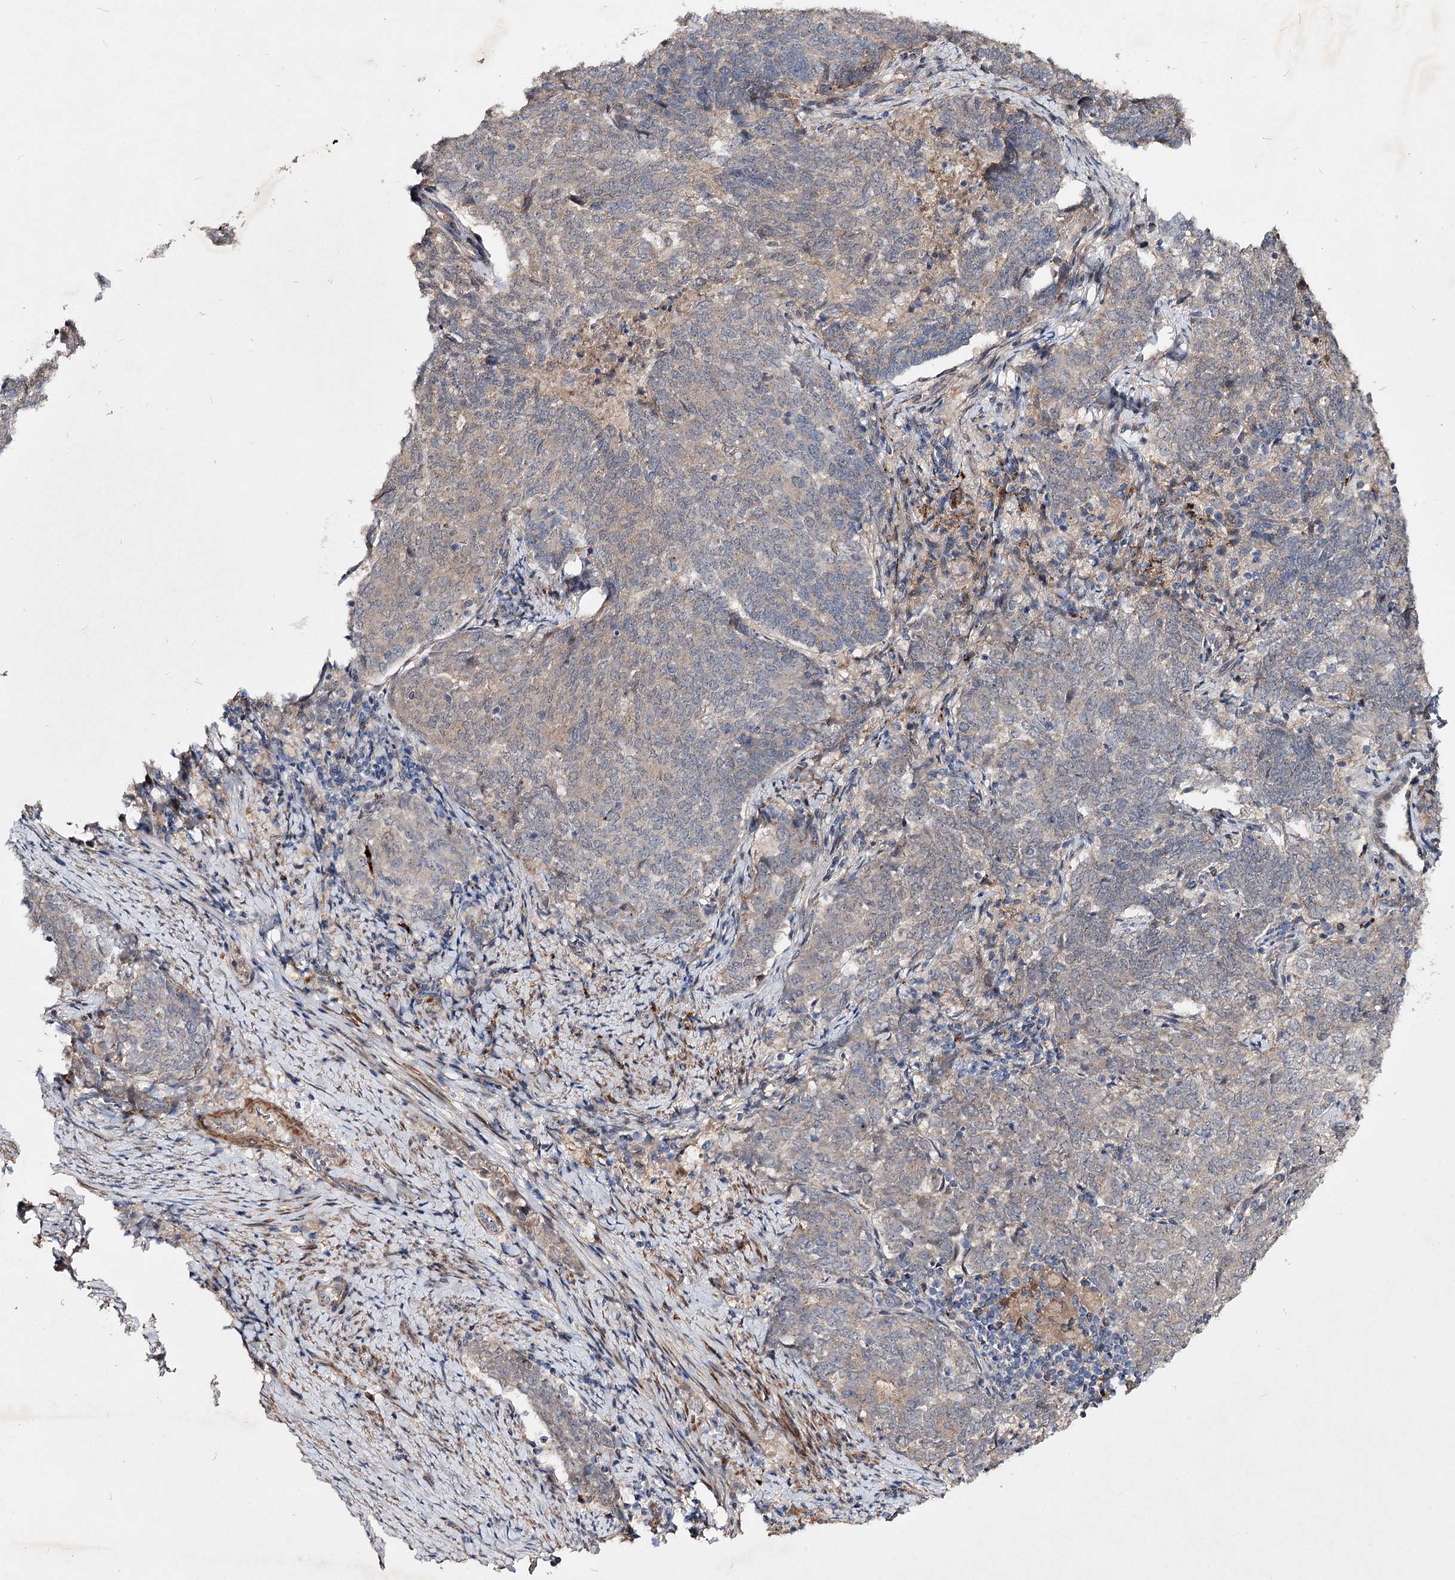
{"staining": {"intensity": "negative", "quantity": "none", "location": "none"}, "tissue": "endometrial cancer", "cell_type": "Tumor cells", "image_type": "cancer", "snomed": [{"axis": "morphology", "description": "Adenocarcinoma, NOS"}, {"axis": "topography", "description": "Endometrium"}], "caption": "There is no significant staining in tumor cells of endometrial cancer (adenocarcinoma). (Brightfield microscopy of DAB immunohistochemistry (IHC) at high magnification).", "gene": "MINDY3", "patient": {"sex": "female", "age": 80}}